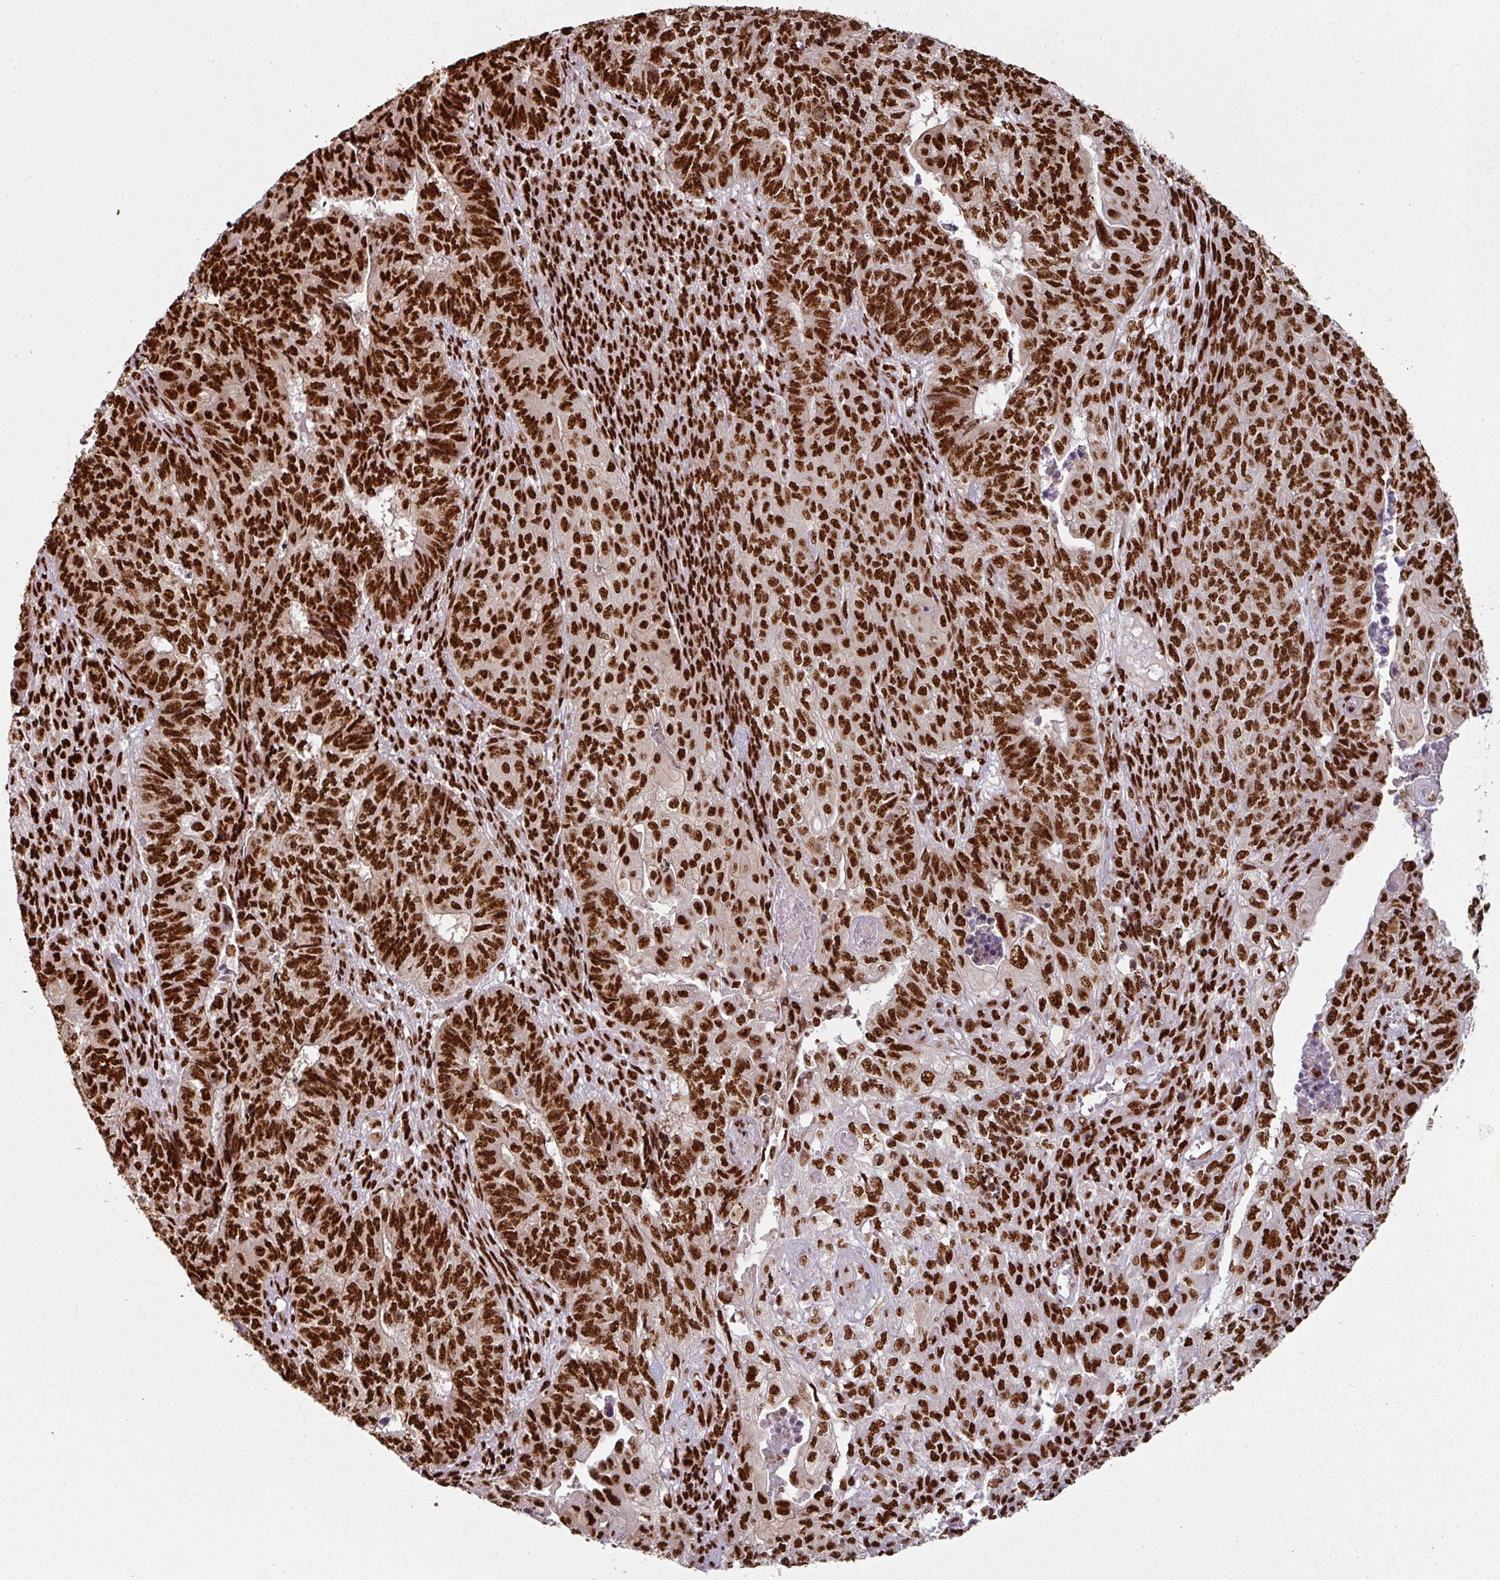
{"staining": {"intensity": "strong", "quantity": ">75%", "location": "nuclear"}, "tissue": "endometrial cancer", "cell_type": "Tumor cells", "image_type": "cancer", "snomed": [{"axis": "morphology", "description": "Adenocarcinoma, NOS"}, {"axis": "topography", "description": "Endometrium"}], "caption": "Immunohistochemistry (IHC) (DAB) staining of adenocarcinoma (endometrial) demonstrates strong nuclear protein staining in about >75% of tumor cells.", "gene": "SIK3", "patient": {"sex": "female", "age": 32}}